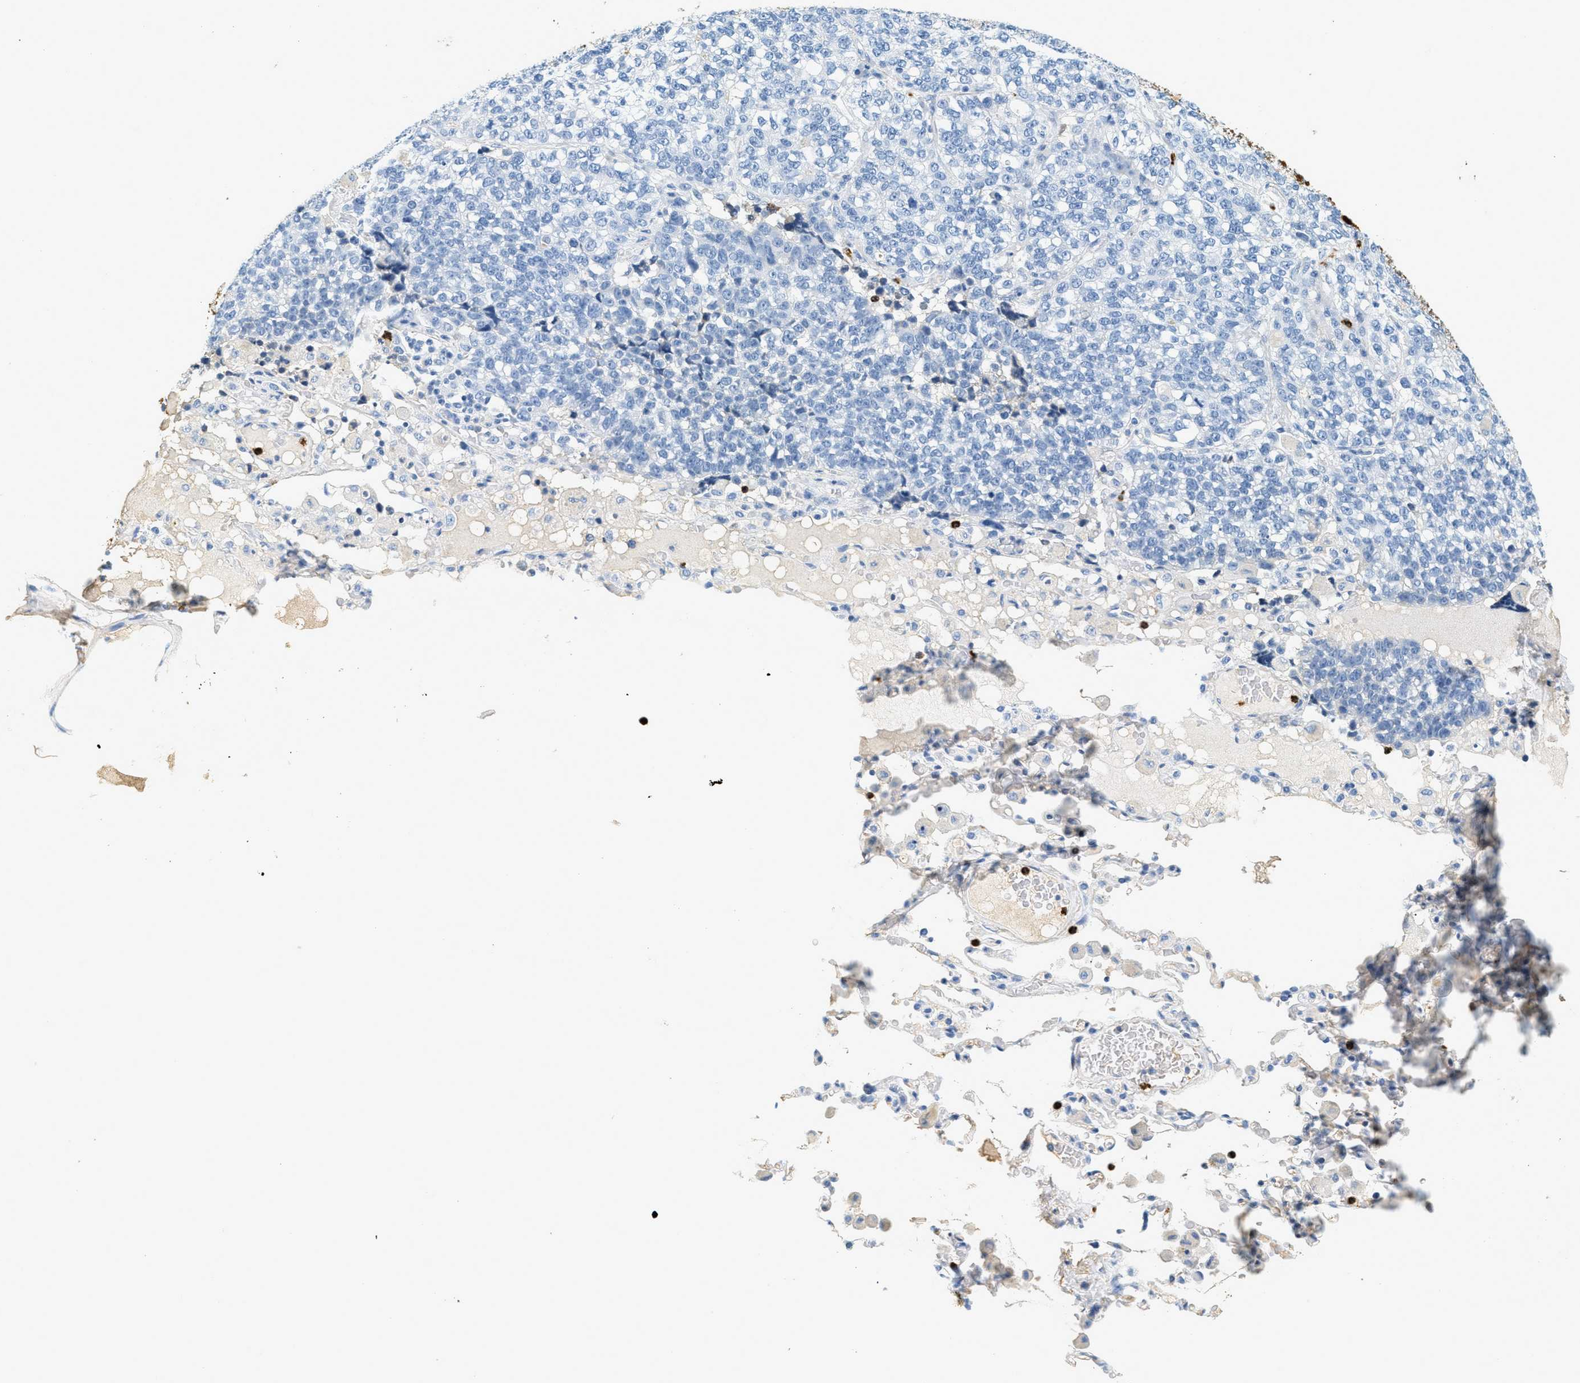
{"staining": {"intensity": "negative", "quantity": "none", "location": "none"}, "tissue": "lung cancer", "cell_type": "Tumor cells", "image_type": "cancer", "snomed": [{"axis": "morphology", "description": "Adenocarcinoma, NOS"}, {"axis": "topography", "description": "Lung"}], "caption": "The histopathology image shows no significant expression in tumor cells of lung cancer.", "gene": "LCN2", "patient": {"sex": "male", "age": 49}}